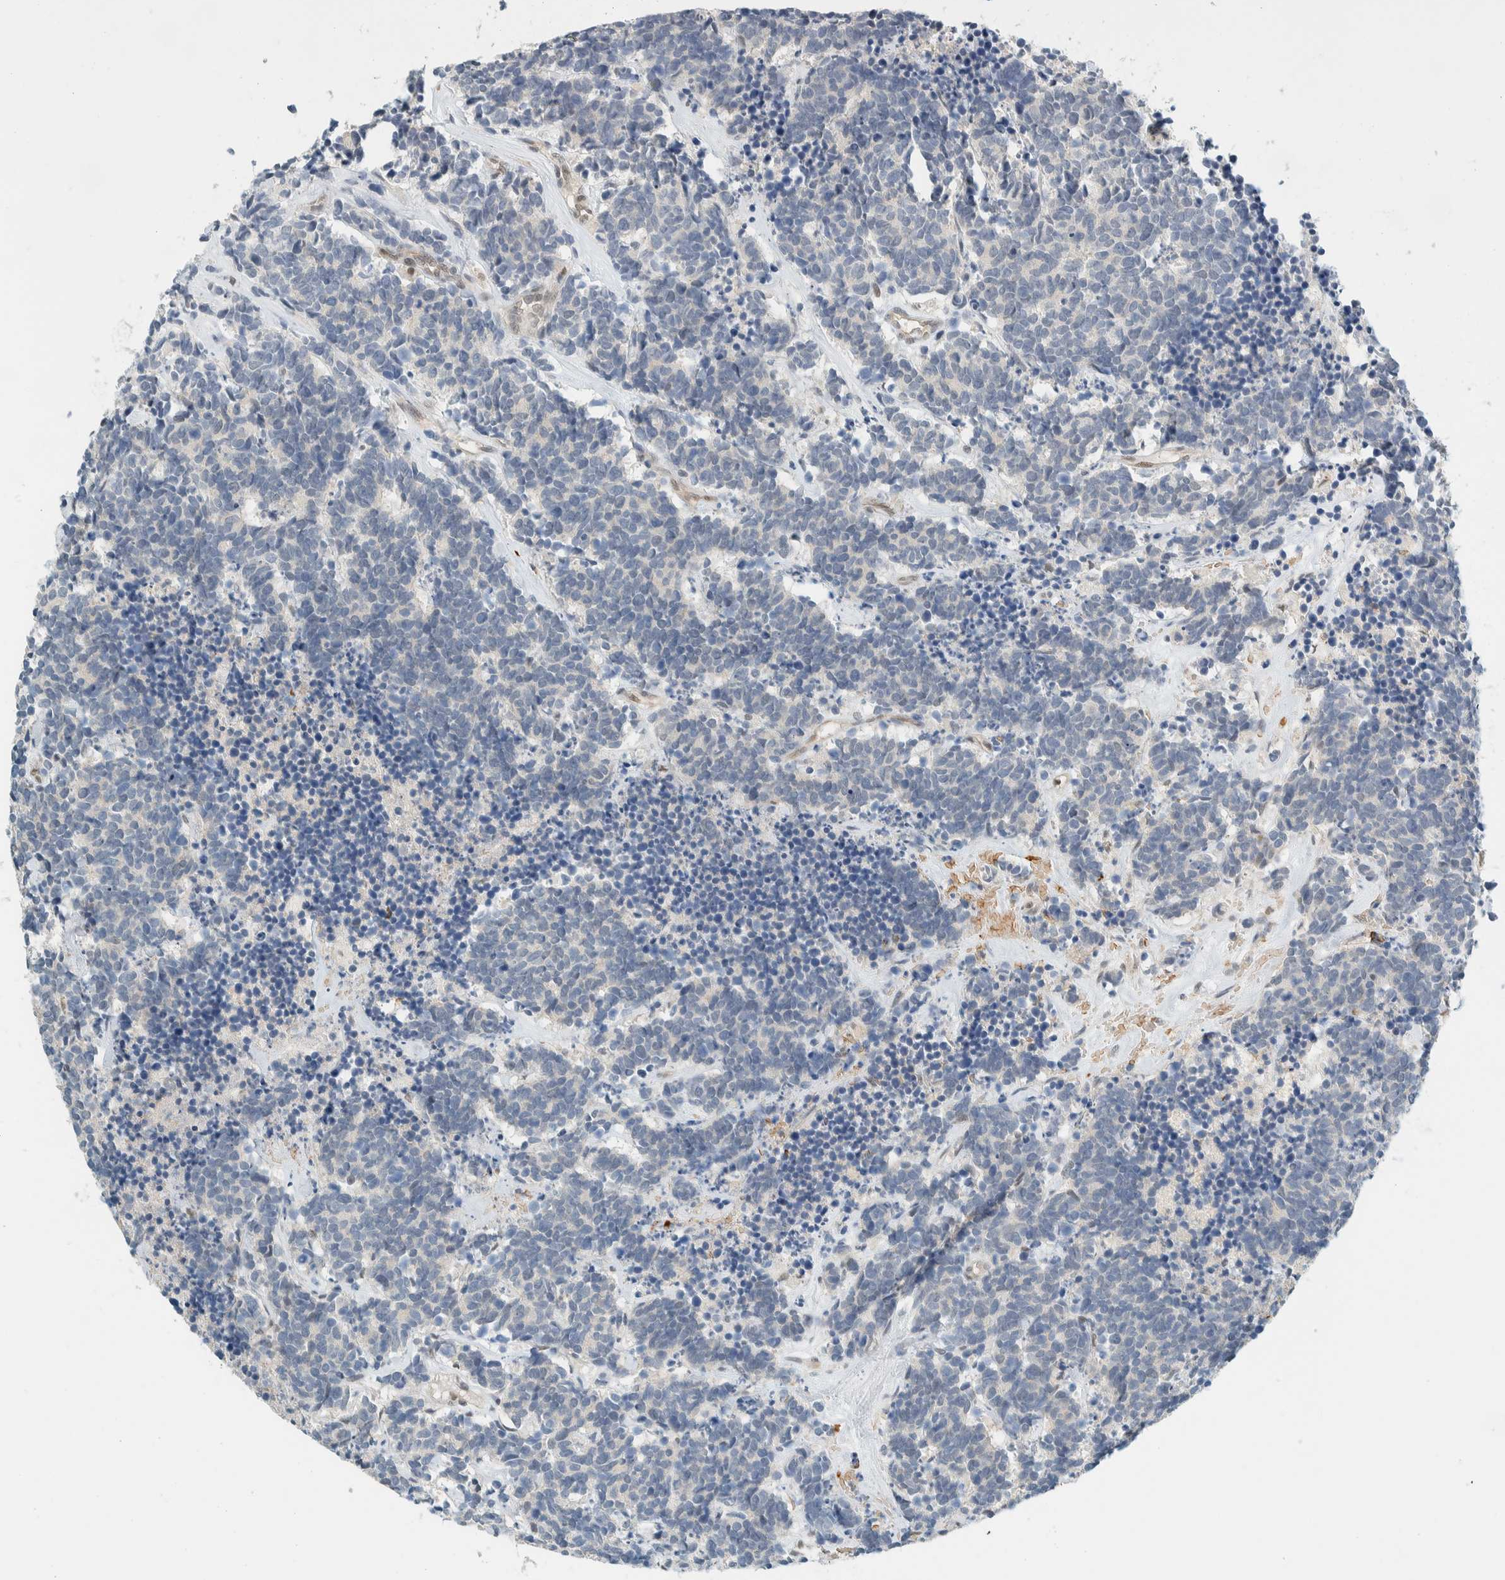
{"staining": {"intensity": "negative", "quantity": "none", "location": "none"}, "tissue": "carcinoid", "cell_type": "Tumor cells", "image_type": "cancer", "snomed": [{"axis": "morphology", "description": "Carcinoma, NOS"}, {"axis": "morphology", "description": "Carcinoid, malignant, NOS"}, {"axis": "topography", "description": "Urinary bladder"}], "caption": "Carcinoid was stained to show a protein in brown. There is no significant positivity in tumor cells.", "gene": "TSTD2", "patient": {"sex": "male", "age": 57}}